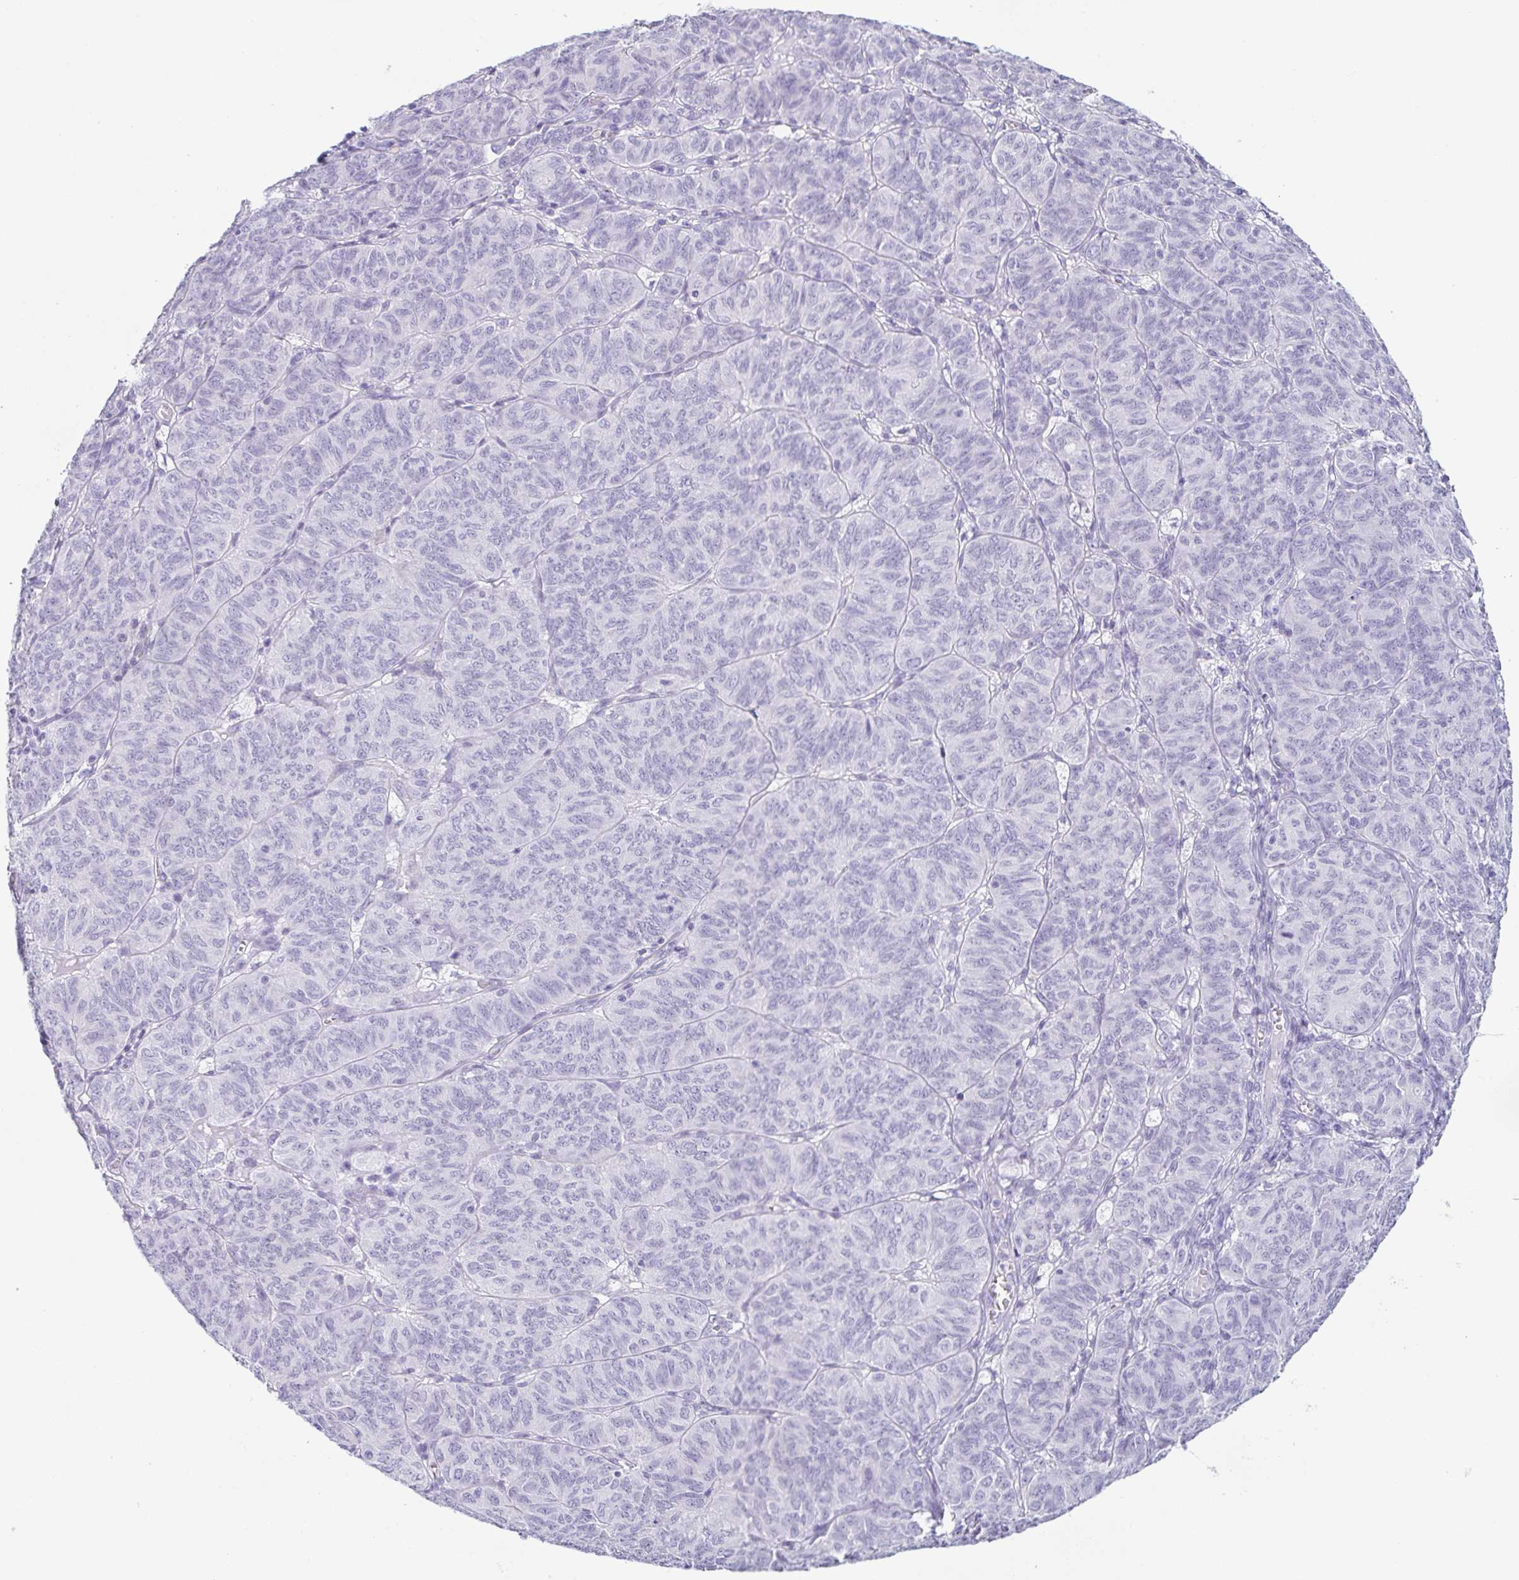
{"staining": {"intensity": "negative", "quantity": "none", "location": "none"}, "tissue": "ovarian cancer", "cell_type": "Tumor cells", "image_type": "cancer", "snomed": [{"axis": "morphology", "description": "Carcinoma, endometroid"}, {"axis": "topography", "description": "Ovary"}], "caption": "The photomicrograph demonstrates no significant positivity in tumor cells of ovarian cancer.", "gene": "PRR27", "patient": {"sex": "female", "age": 80}}